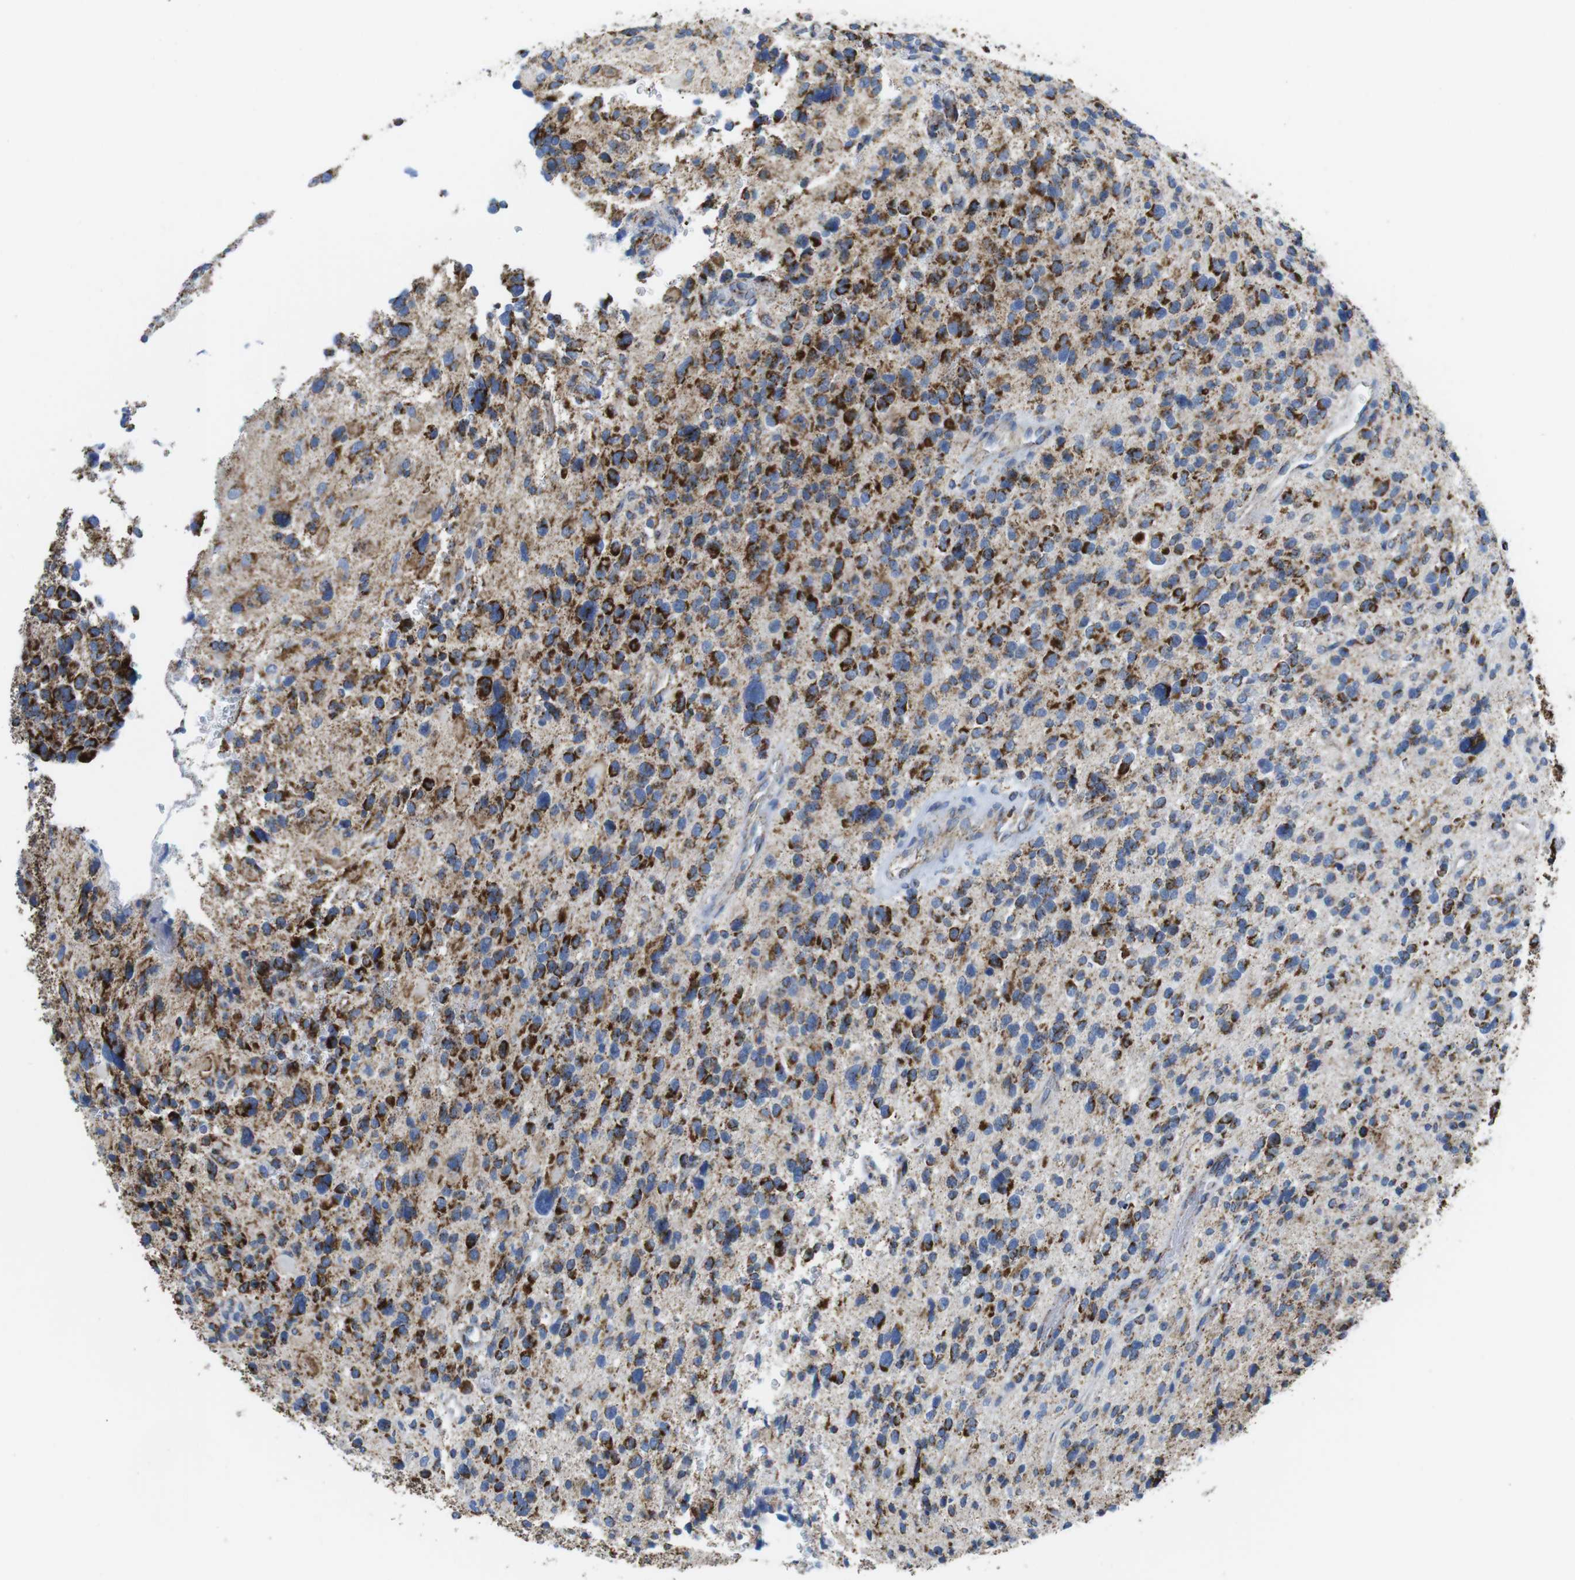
{"staining": {"intensity": "strong", "quantity": "25%-75%", "location": "cytoplasmic/membranous"}, "tissue": "glioma", "cell_type": "Tumor cells", "image_type": "cancer", "snomed": [{"axis": "morphology", "description": "Glioma, malignant, High grade"}, {"axis": "topography", "description": "Brain"}], "caption": "Immunohistochemical staining of human high-grade glioma (malignant) reveals high levels of strong cytoplasmic/membranous staining in approximately 25%-75% of tumor cells.", "gene": "ATP5PO", "patient": {"sex": "male", "age": 48}}